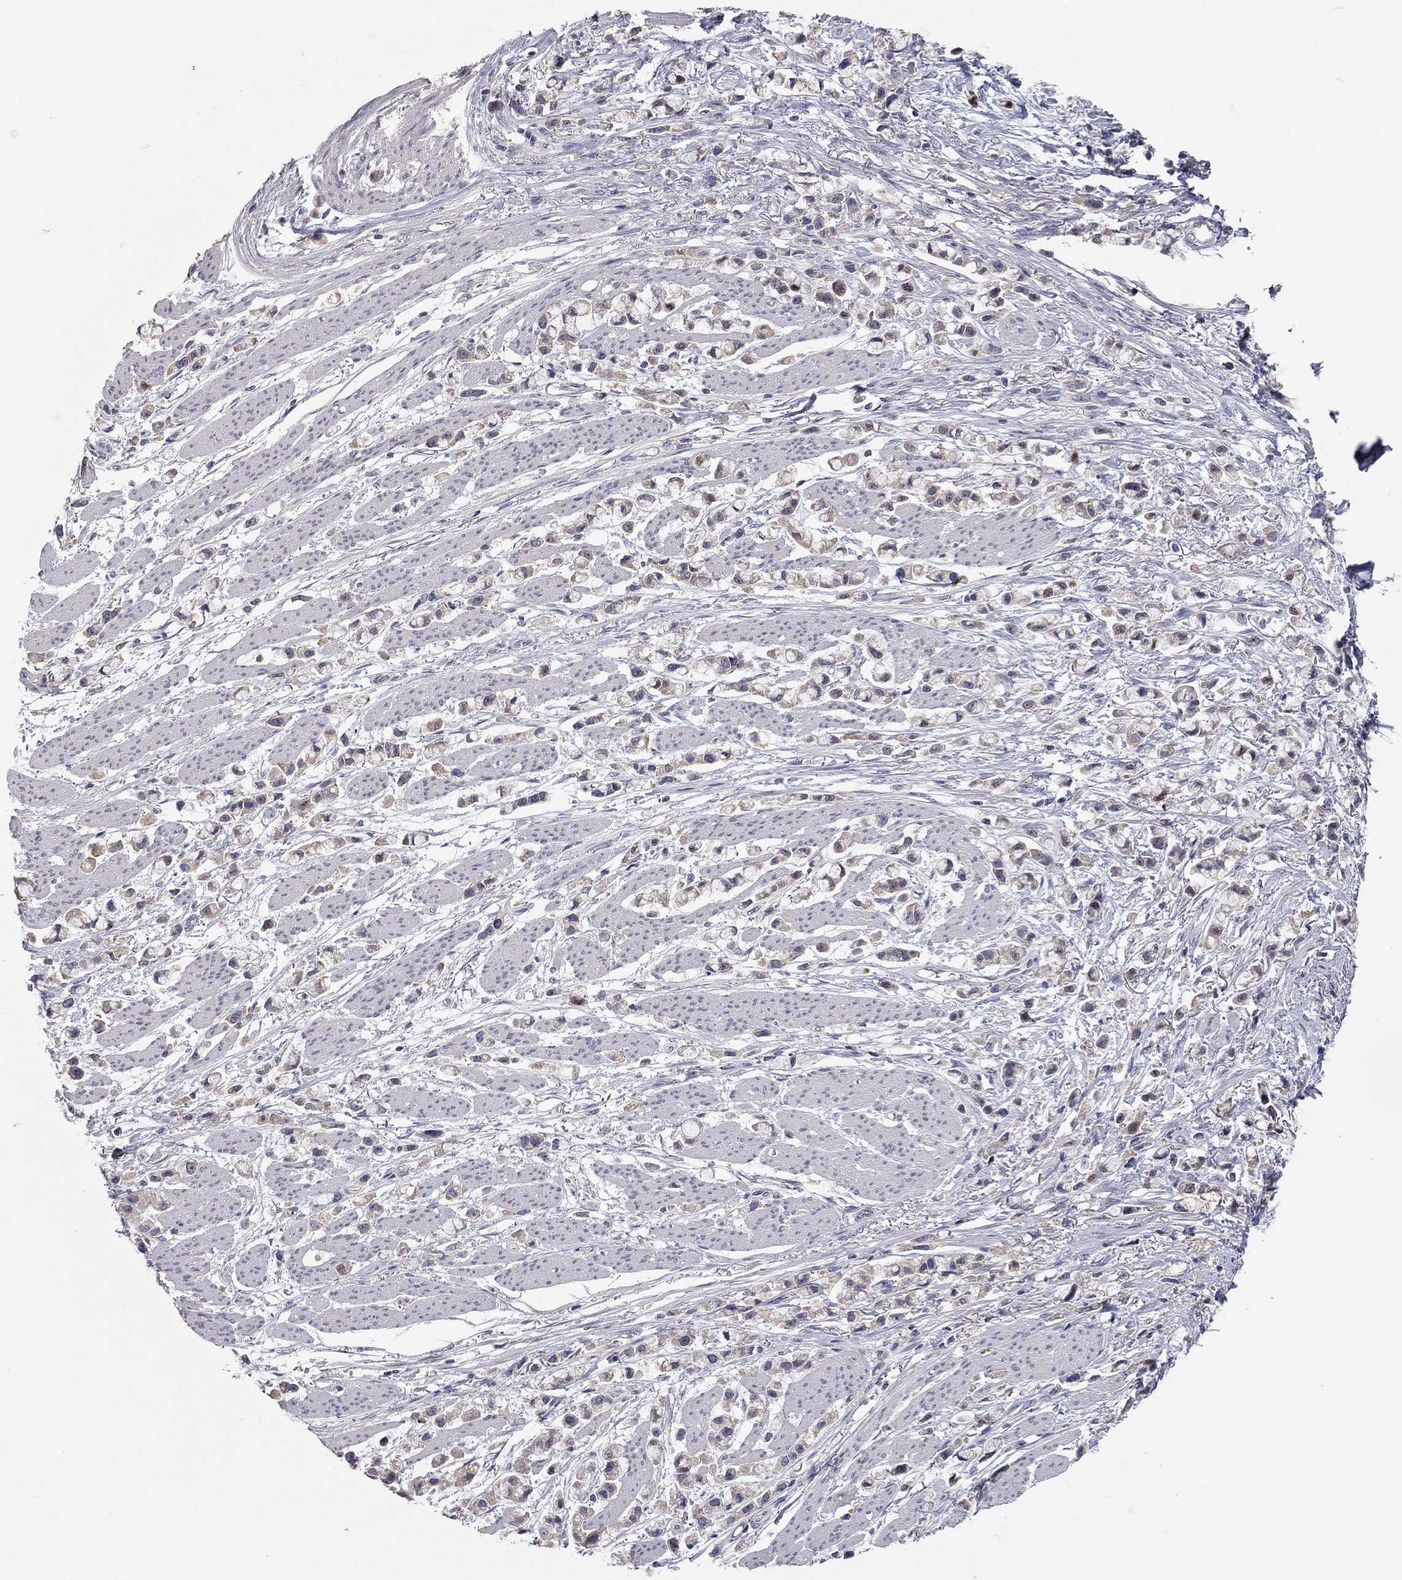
{"staining": {"intensity": "weak", "quantity": "25%-75%", "location": "cytoplasmic/membranous"}, "tissue": "stomach cancer", "cell_type": "Tumor cells", "image_type": "cancer", "snomed": [{"axis": "morphology", "description": "Adenocarcinoma, NOS"}, {"axis": "topography", "description": "Stomach"}], "caption": "DAB (3,3'-diaminobenzidine) immunohistochemical staining of human stomach adenocarcinoma exhibits weak cytoplasmic/membranous protein positivity in approximately 25%-75% of tumor cells.", "gene": "XAGE2", "patient": {"sex": "female", "age": 81}}